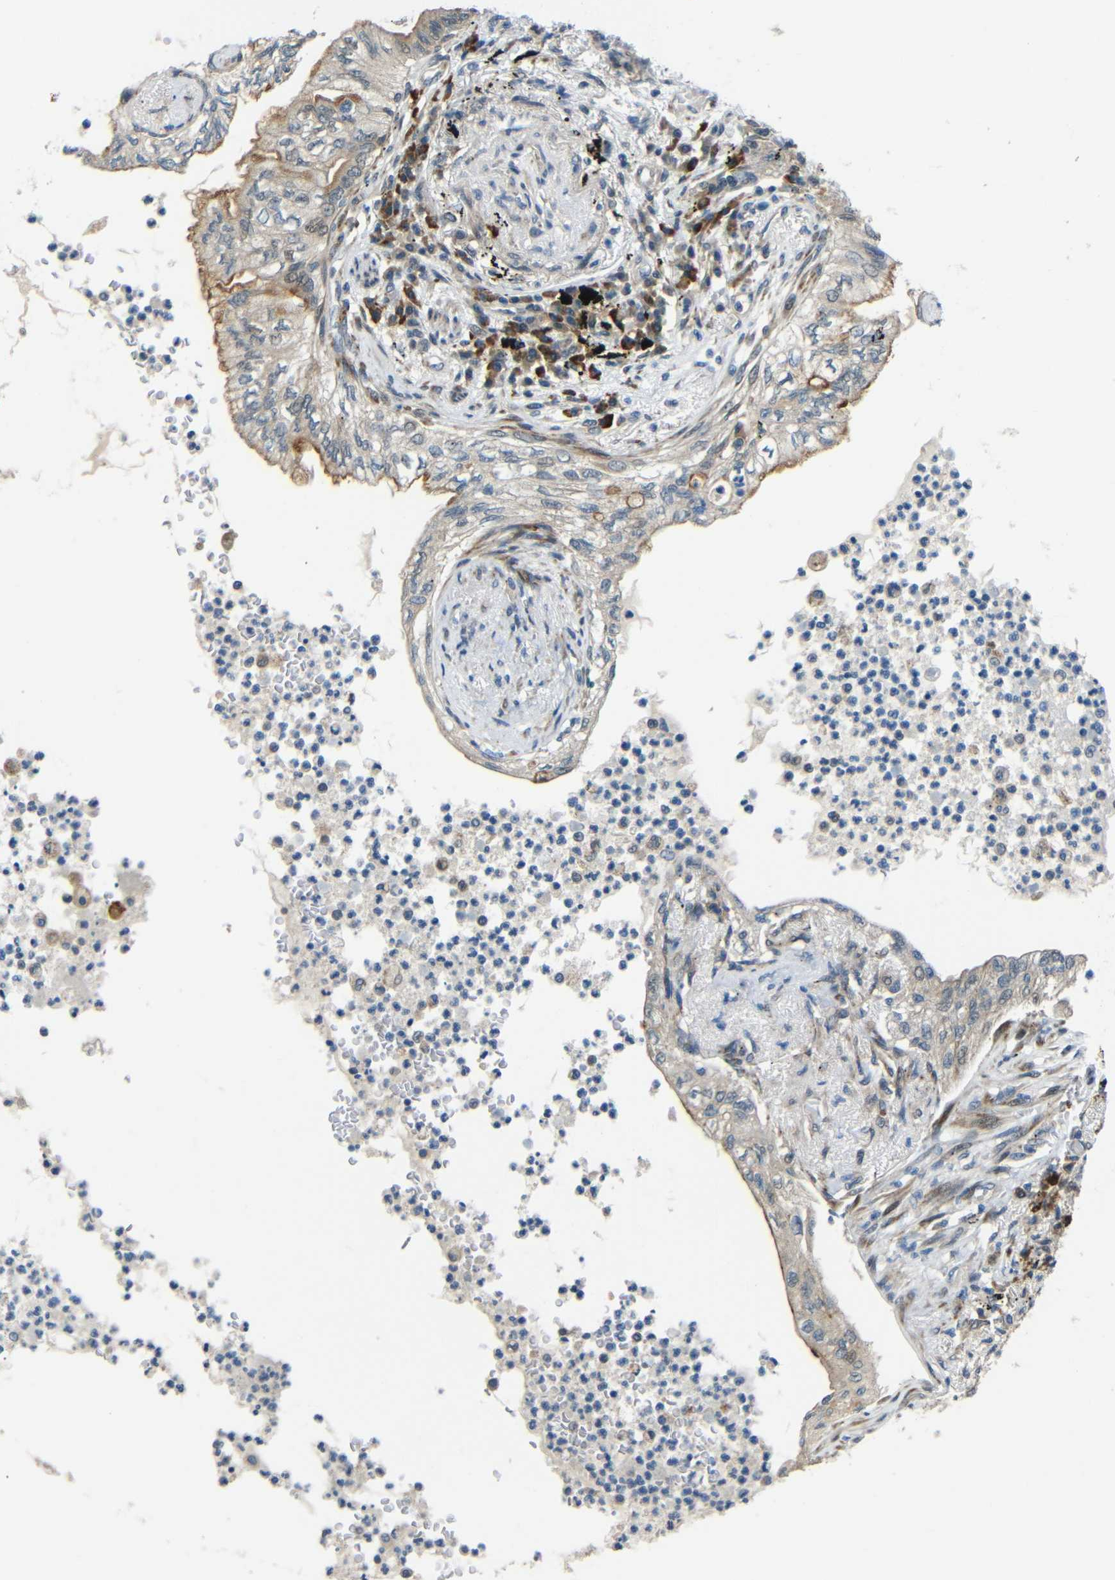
{"staining": {"intensity": "moderate", "quantity": "<25%", "location": "cytoplasmic/membranous"}, "tissue": "lung cancer", "cell_type": "Tumor cells", "image_type": "cancer", "snomed": [{"axis": "morphology", "description": "Normal tissue, NOS"}, {"axis": "morphology", "description": "Adenocarcinoma, NOS"}, {"axis": "topography", "description": "Bronchus"}, {"axis": "topography", "description": "Lung"}], "caption": "Lung cancer stained with immunohistochemistry (IHC) reveals moderate cytoplasmic/membranous staining in approximately <25% of tumor cells.", "gene": "SYDE1", "patient": {"sex": "female", "age": 70}}